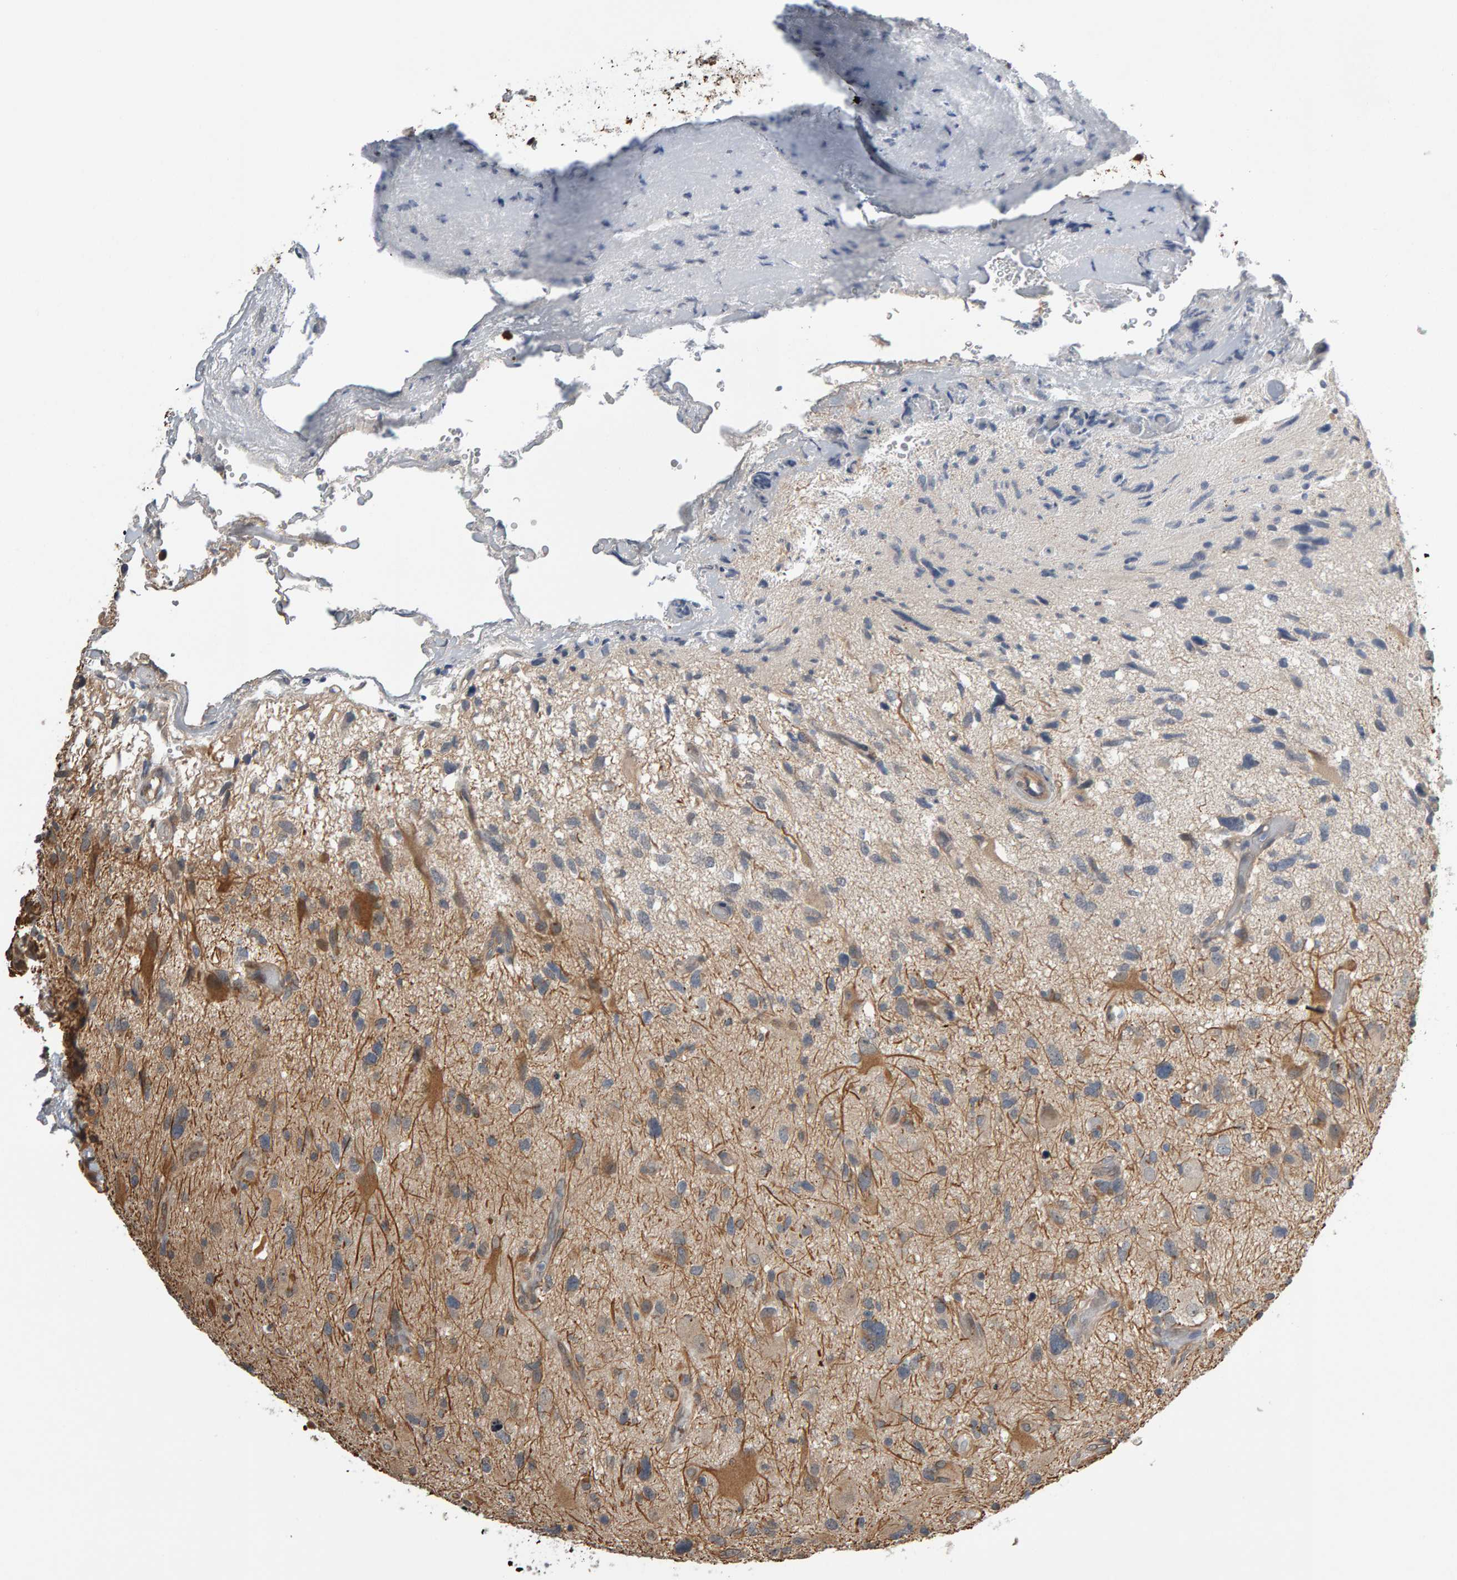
{"staining": {"intensity": "weak", "quantity": ">75%", "location": "cytoplasmic/membranous"}, "tissue": "glioma", "cell_type": "Tumor cells", "image_type": "cancer", "snomed": [{"axis": "morphology", "description": "Glioma, malignant, High grade"}, {"axis": "topography", "description": "Brain"}], "caption": "Immunohistochemistry (DAB (3,3'-diaminobenzidine)) staining of human high-grade glioma (malignant) displays weak cytoplasmic/membranous protein staining in approximately >75% of tumor cells.", "gene": "COASY", "patient": {"sex": "male", "age": 33}}